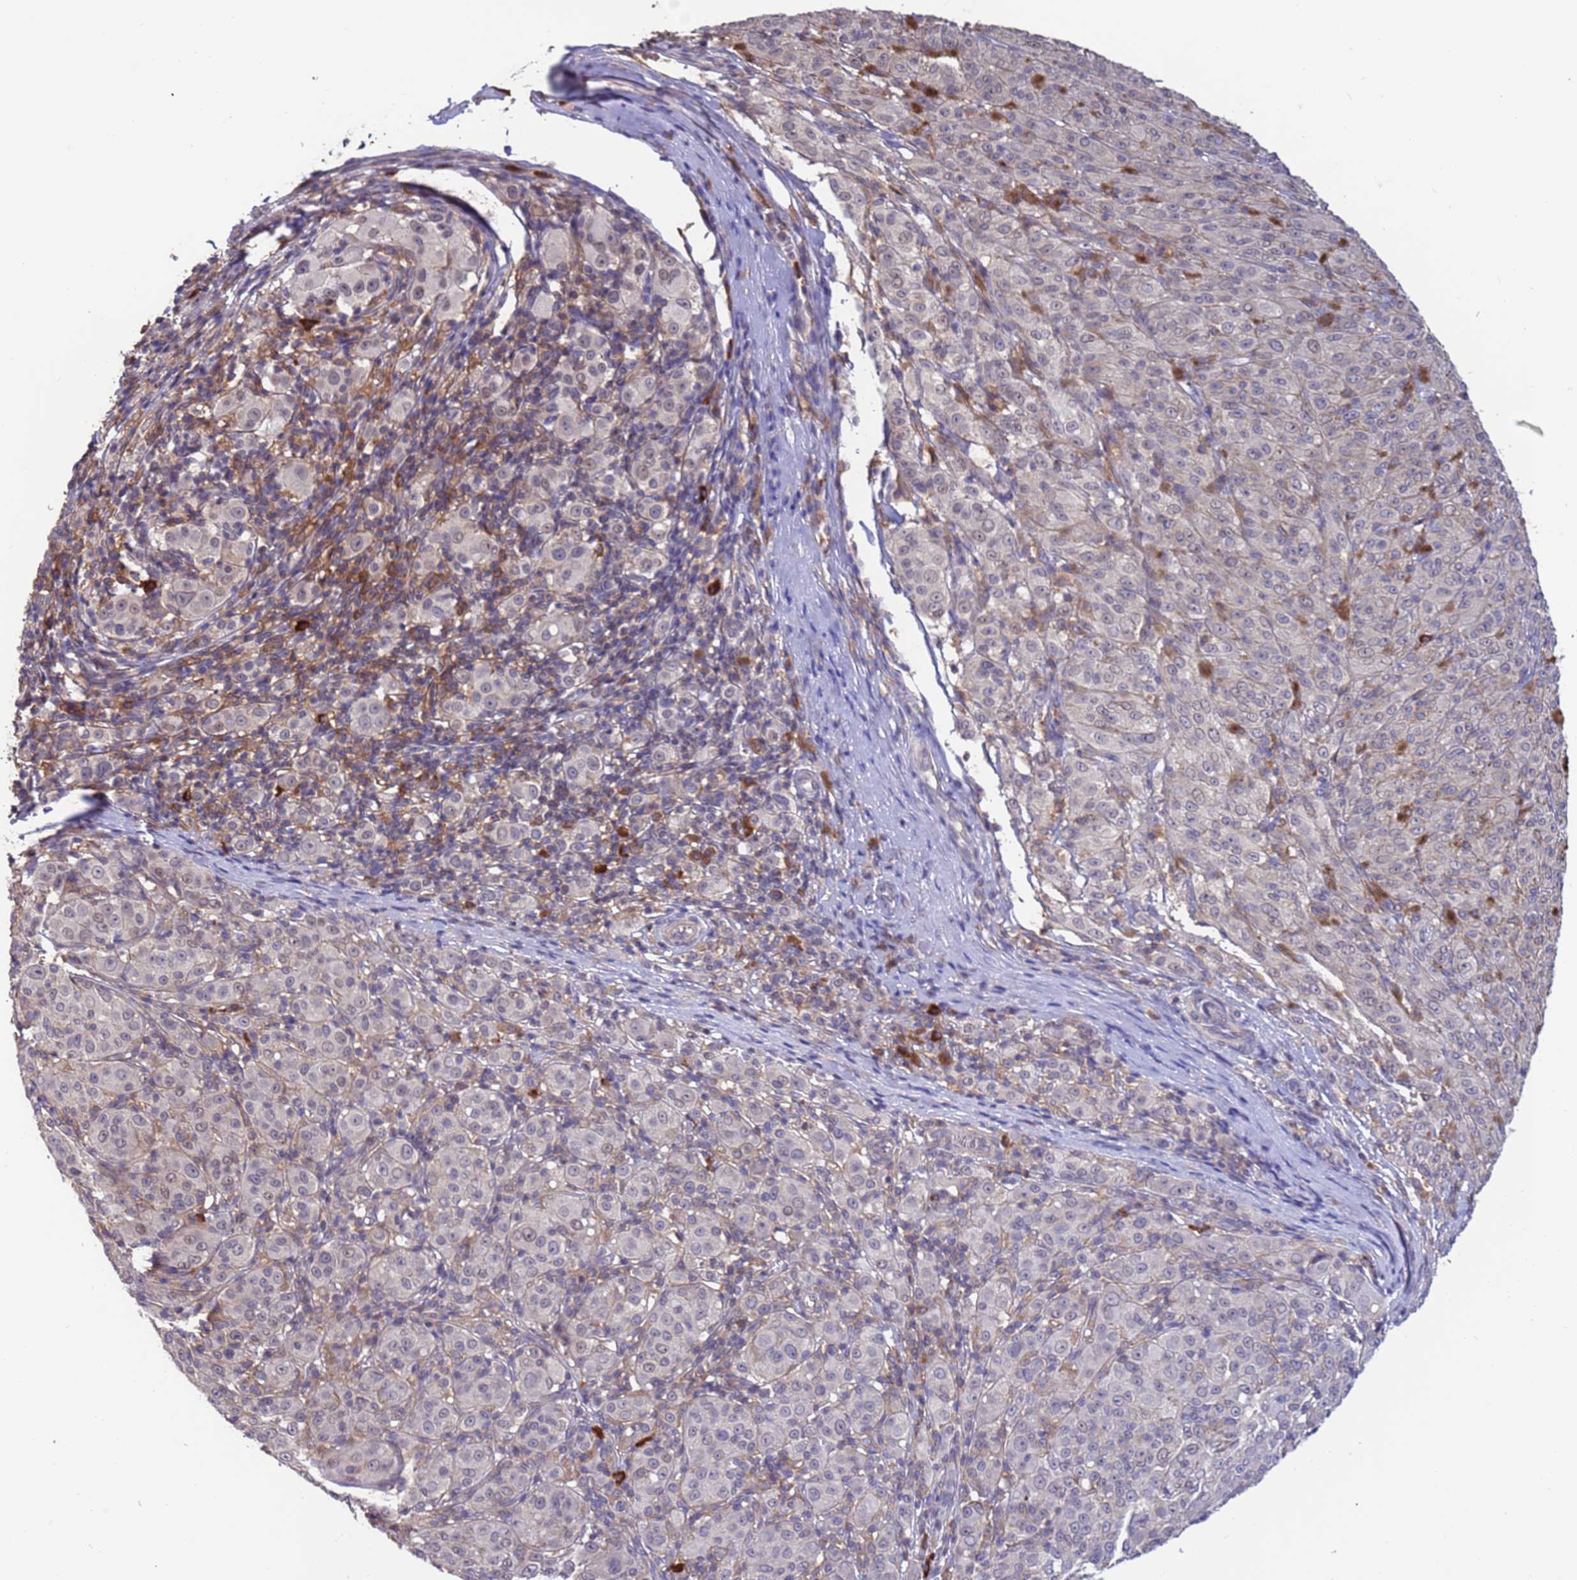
{"staining": {"intensity": "negative", "quantity": "none", "location": "none"}, "tissue": "melanoma", "cell_type": "Tumor cells", "image_type": "cancer", "snomed": [{"axis": "morphology", "description": "Malignant melanoma, NOS"}, {"axis": "topography", "description": "Skin"}], "caption": "Histopathology image shows no significant protein expression in tumor cells of malignant melanoma.", "gene": "AMPD3", "patient": {"sex": "female", "age": 52}}